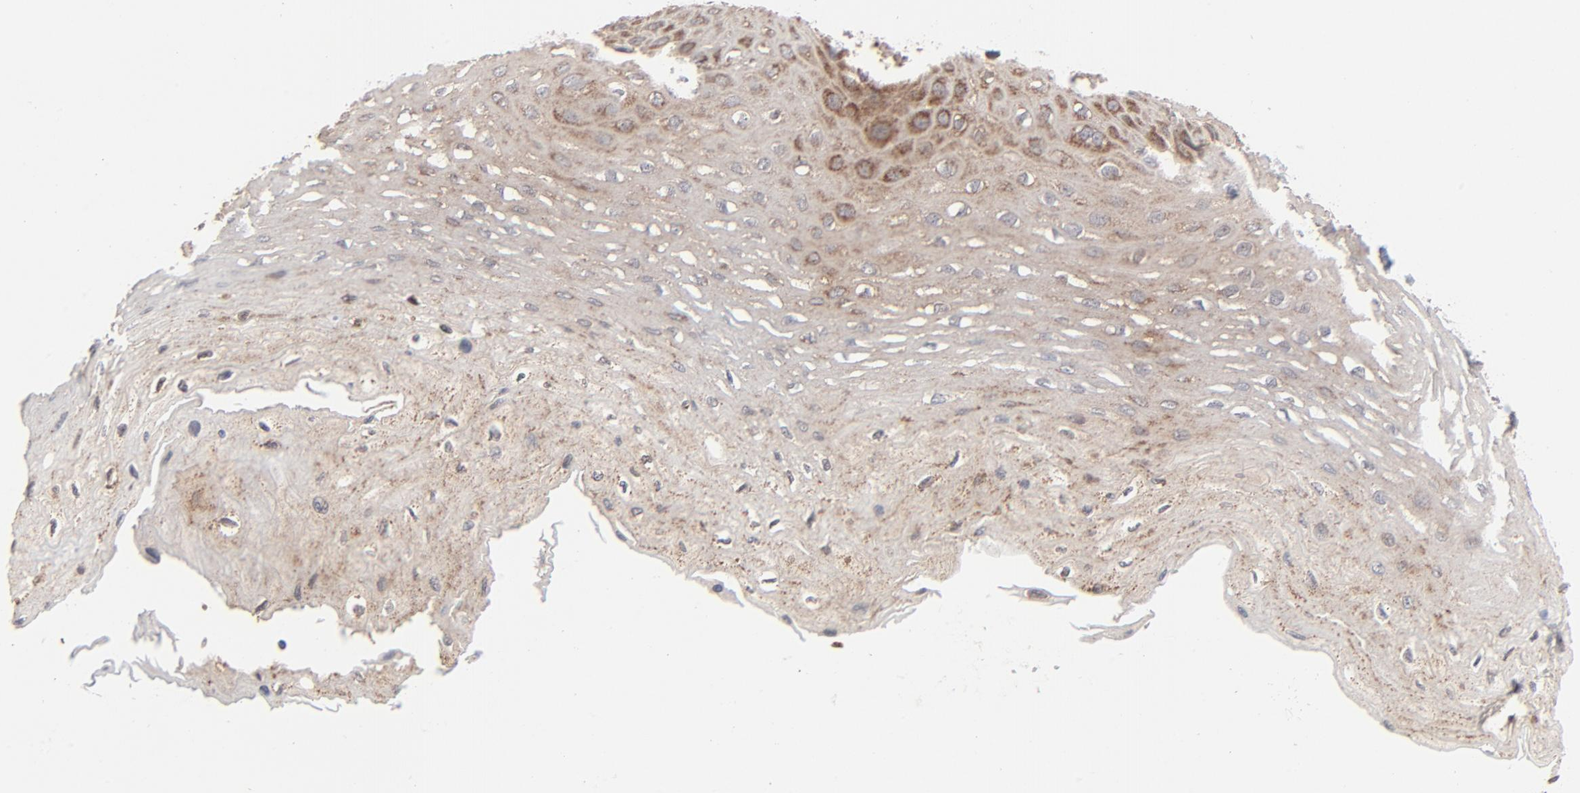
{"staining": {"intensity": "moderate", "quantity": ">75%", "location": "cytoplasmic/membranous"}, "tissue": "esophagus", "cell_type": "Squamous epithelial cells", "image_type": "normal", "snomed": [{"axis": "morphology", "description": "Normal tissue, NOS"}, {"axis": "topography", "description": "Esophagus"}], "caption": "A brown stain shows moderate cytoplasmic/membranous staining of a protein in squamous epithelial cells of benign human esophagus. (Brightfield microscopy of DAB IHC at high magnification).", "gene": "ABLIM3", "patient": {"sex": "female", "age": 72}}